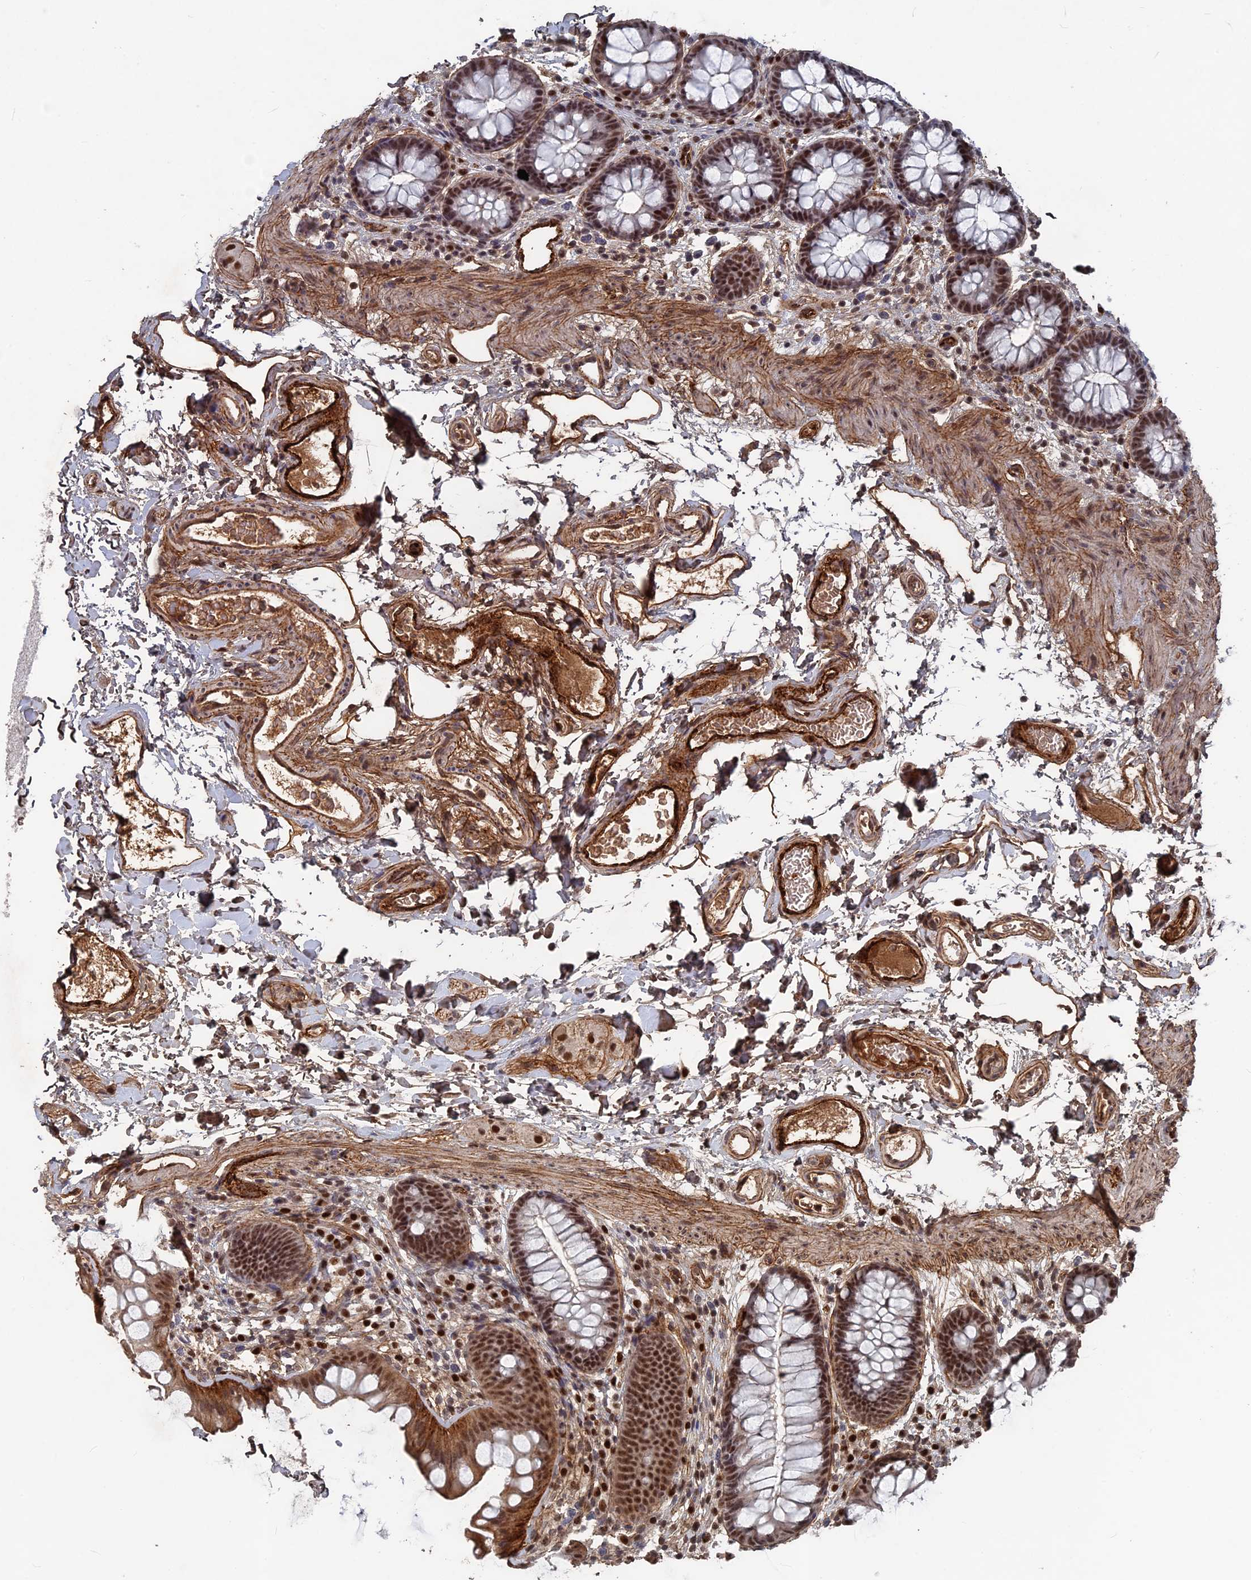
{"staining": {"intensity": "strong", "quantity": ">75%", "location": "cytoplasmic/membranous"}, "tissue": "colon", "cell_type": "Endothelial cells", "image_type": "normal", "snomed": [{"axis": "morphology", "description": "Normal tissue, NOS"}, {"axis": "topography", "description": "Colon"}], "caption": "A histopathology image of colon stained for a protein reveals strong cytoplasmic/membranous brown staining in endothelial cells. The staining is performed using DAB (3,3'-diaminobenzidine) brown chromogen to label protein expression. The nuclei are counter-stained blue using hematoxylin.", "gene": "SH3D21", "patient": {"sex": "female", "age": 62}}